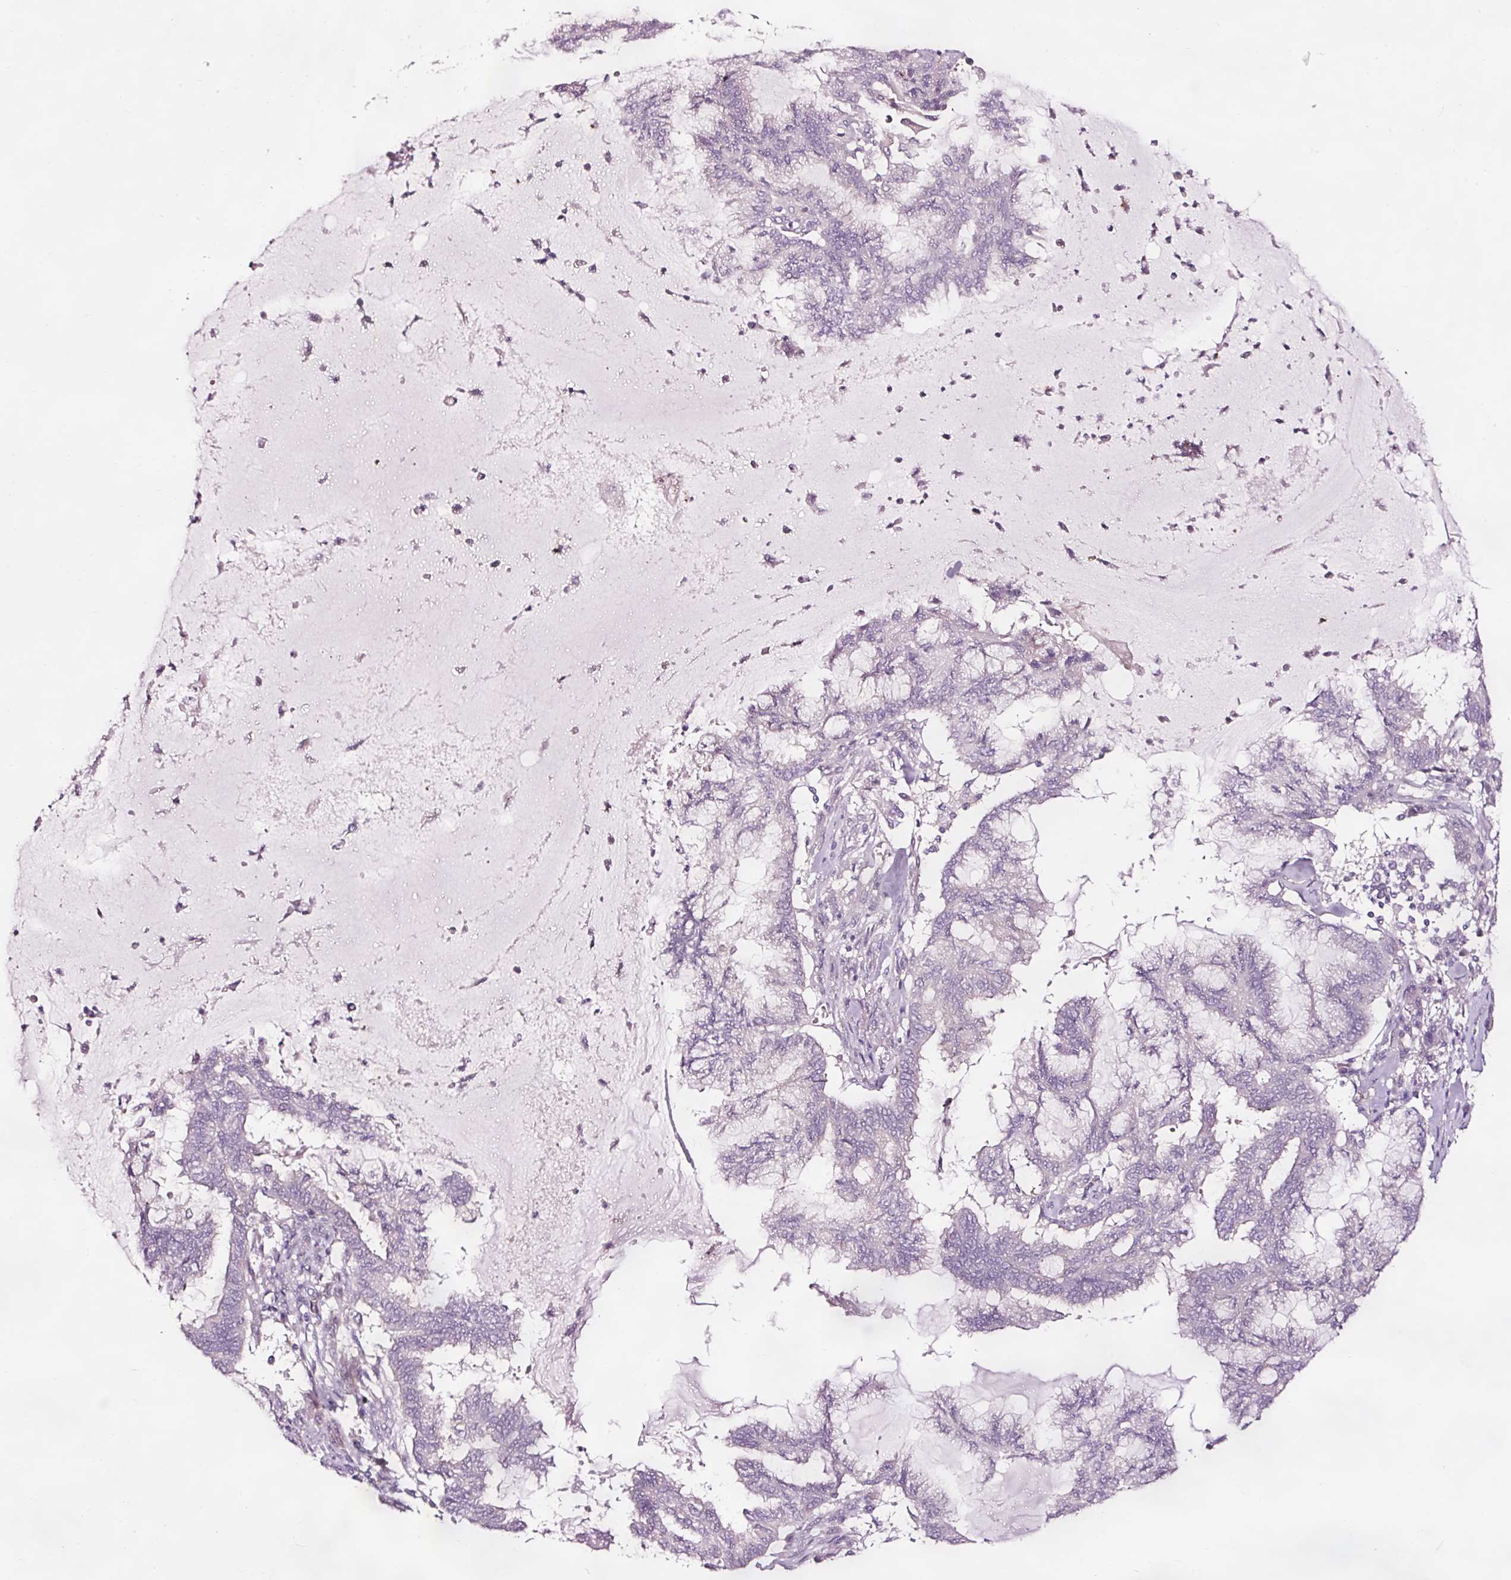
{"staining": {"intensity": "negative", "quantity": "none", "location": "none"}, "tissue": "endometrial cancer", "cell_type": "Tumor cells", "image_type": "cancer", "snomed": [{"axis": "morphology", "description": "Adenocarcinoma, NOS"}, {"axis": "topography", "description": "Endometrium"}], "caption": "This is a photomicrograph of immunohistochemistry staining of endometrial cancer, which shows no expression in tumor cells. (DAB (3,3'-diaminobenzidine) IHC, high magnification).", "gene": "UTP14A", "patient": {"sex": "female", "age": 86}}